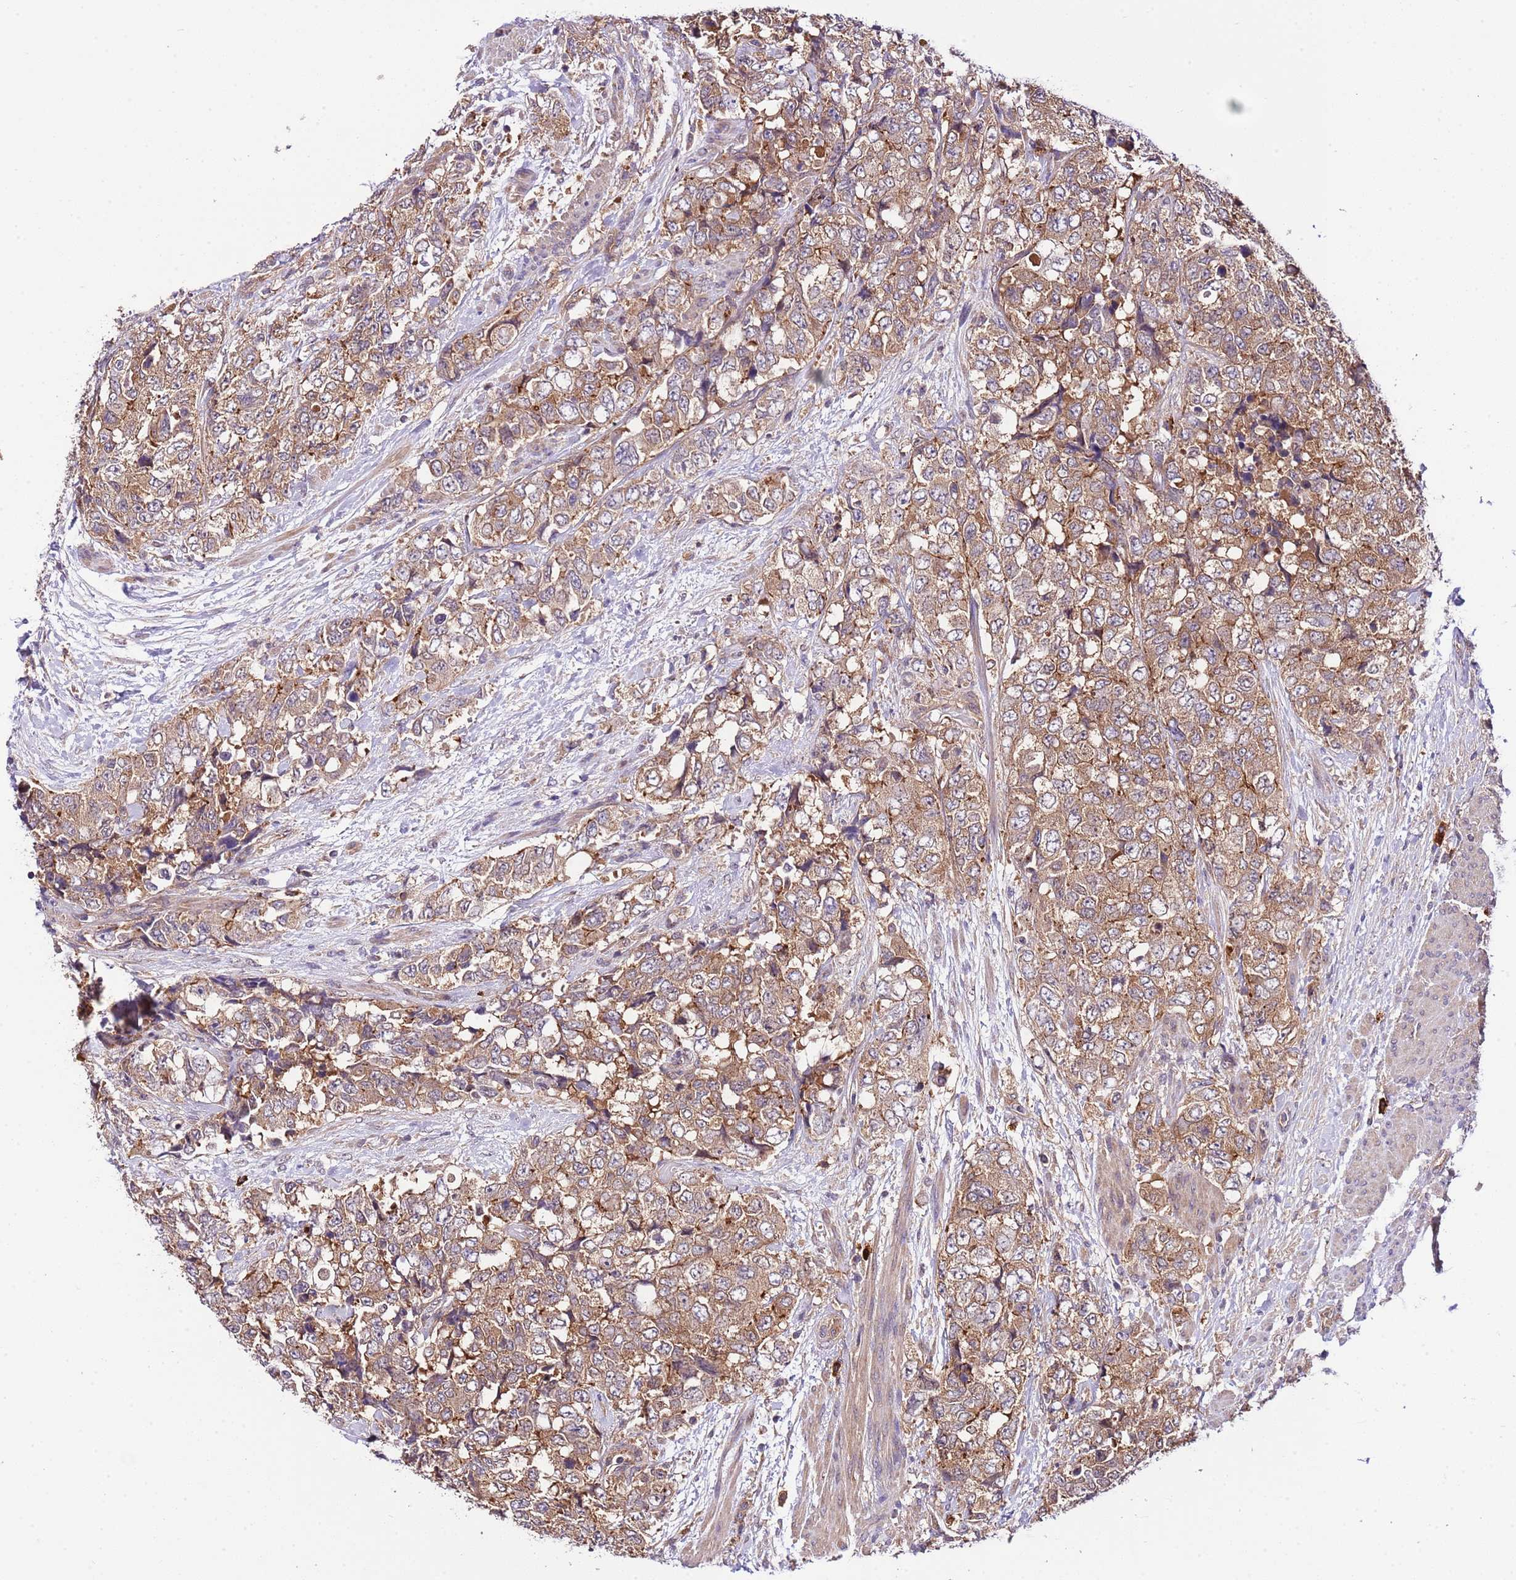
{"staining": {"intensity": "moderate", "quantity": ">75%", "location": "cytoplasmic/membranous"}, "tissue": "urothelial cancer", "cell_type": "Tumor cells", "image_type": "cancer", "snomed": [{"axis": "morphology", "description": "Urothelial carcinoma, High grade"}, {"axis": "topography", "description": "Urinary bladder"}], "caption": "Immunohistochemical staining of urothelial cancer displays medium levels of moderate cytoplasmic/membranous protein staining in about >75% of tumor cells.", "gene": "DONSON", "patient": {"sex": "female", "age": 78}}